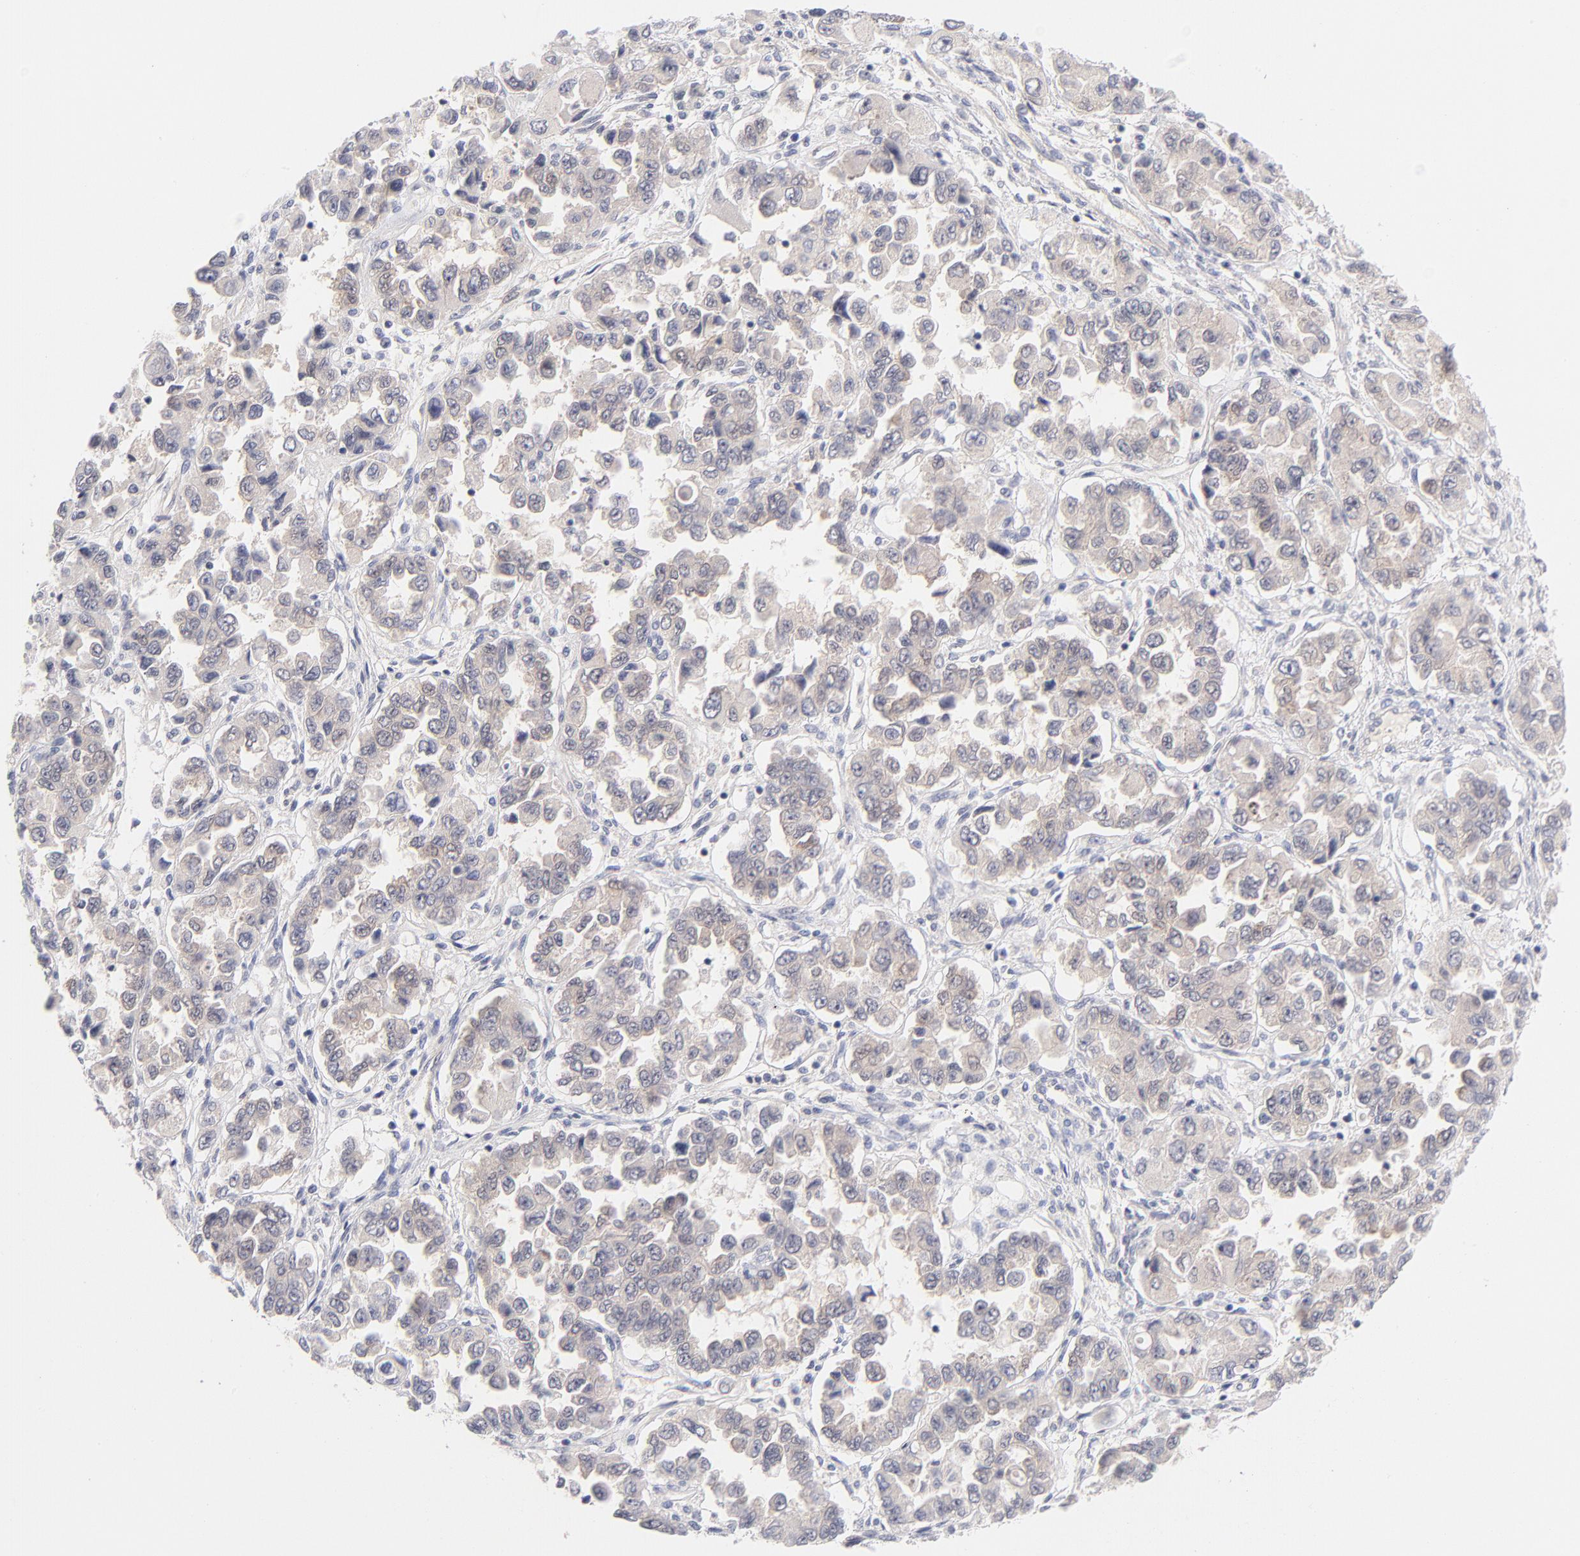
{"staining": {"intensity": "weak", "quantity": "25%-75%", "location": "cytoplasmic/membranous"}, "tissue": "ovarian cancer", "cell_type": "Tumor cells", "image_type": "cancer", "snomed": [{"axis": "morphology", "description": "Cystadenocarcinoma, serous, NOS"}, {"axis": "topography", "description": "Ovary"}], "caption": "The immunohistochemical stain shows weak cytoplasmic/membranous staining in tumor cells of ovarian serous cystadenocarcinoma tissue.", "gene": "CASP6", "patient": {"sex": "female", "age": 84}}